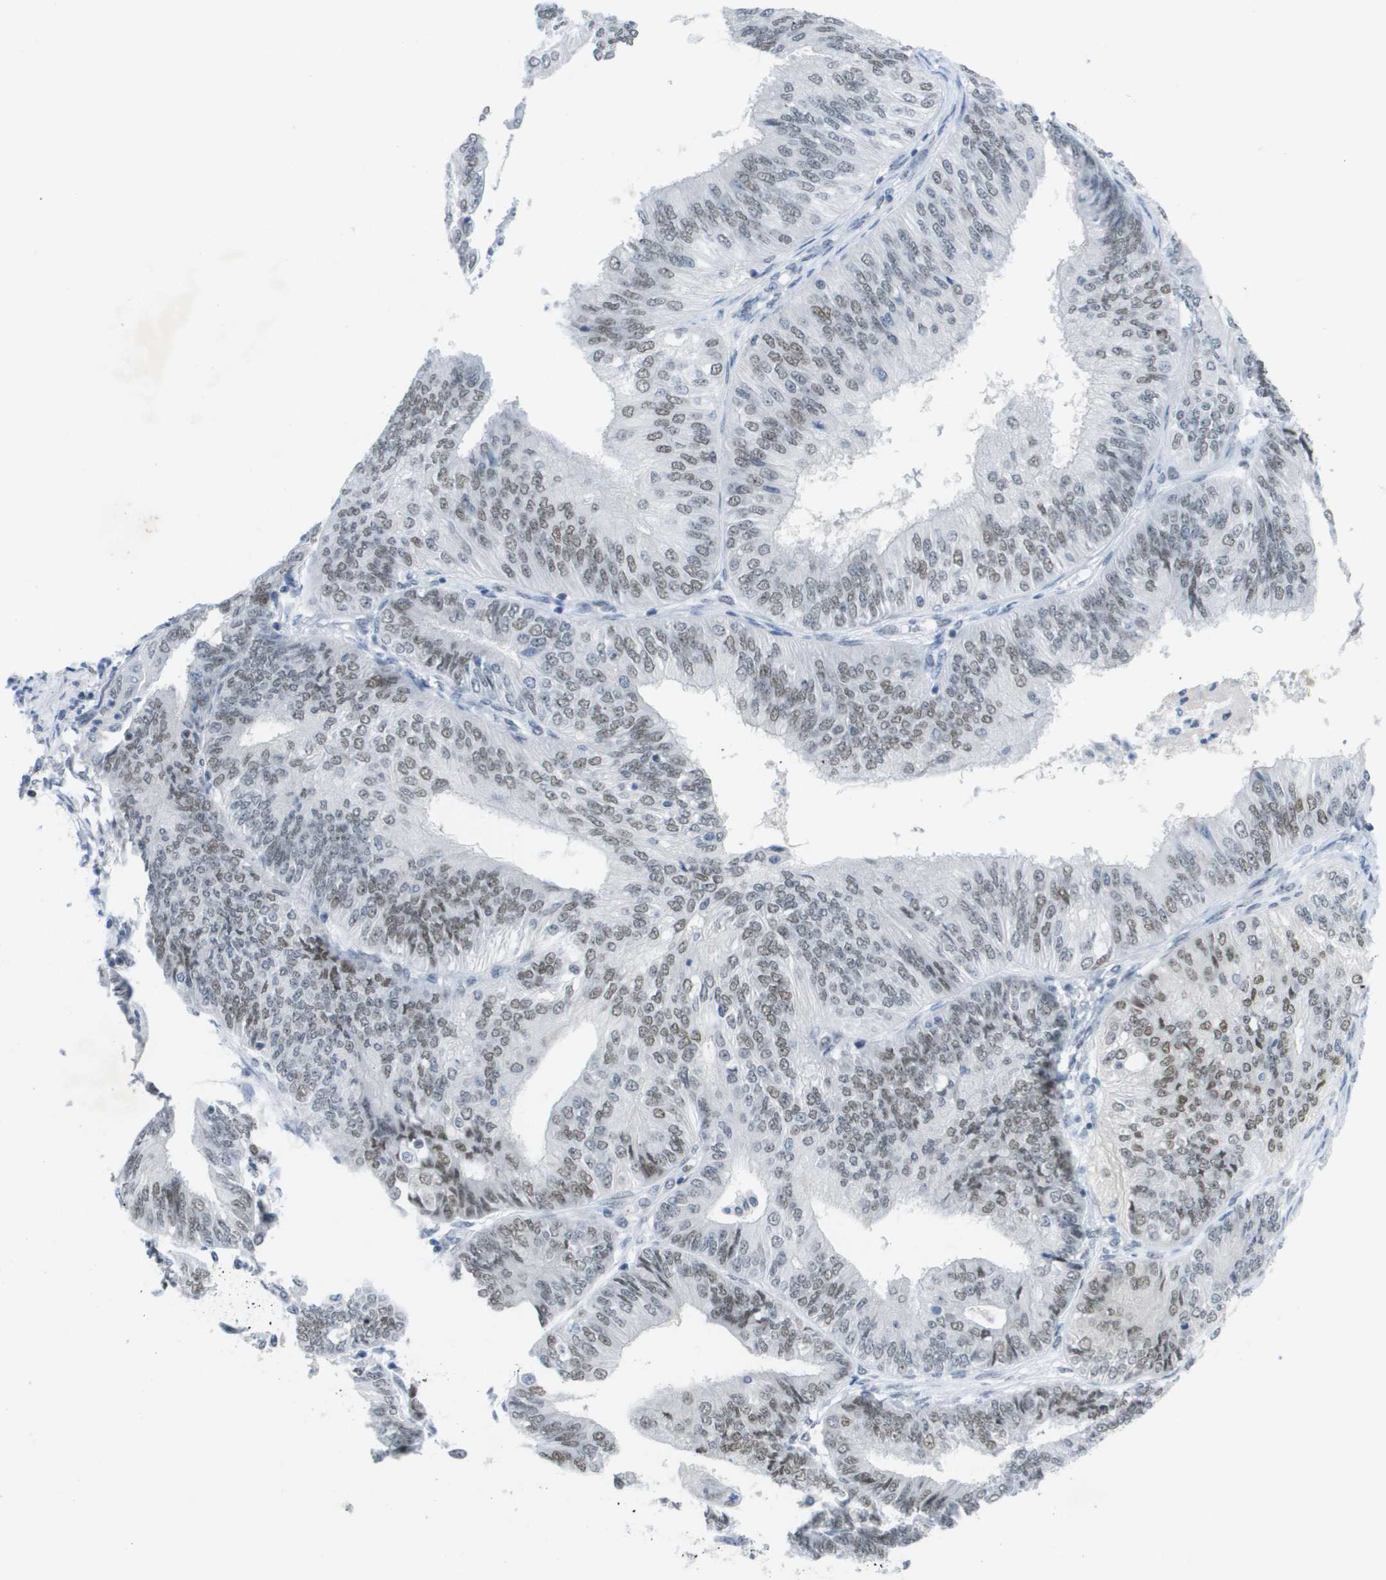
{"staining": {"intensity": "weak", "quantity": "25%-75%", "location": "nuclear"}, "tissue": "endometrial cancer", "cell_type": "Tumor cells", "image_type": "cancer", "snomed": [{"axis": "morphology", "description": "Adenocarcinoma, NOS"}, {"axis": "topography", "description": "Endometrium"}], "caption": "IHC image of neoplastic tissue: human adenocarcinoma (endometrial) stained using immunohistochemistry shows low levels of weak protein expression localized specifically in the nuclear of tumor cells, appearing as a nuclear brown color.", "gene": "TP53RK", "patient": {"sex": "female", "age": 58}}